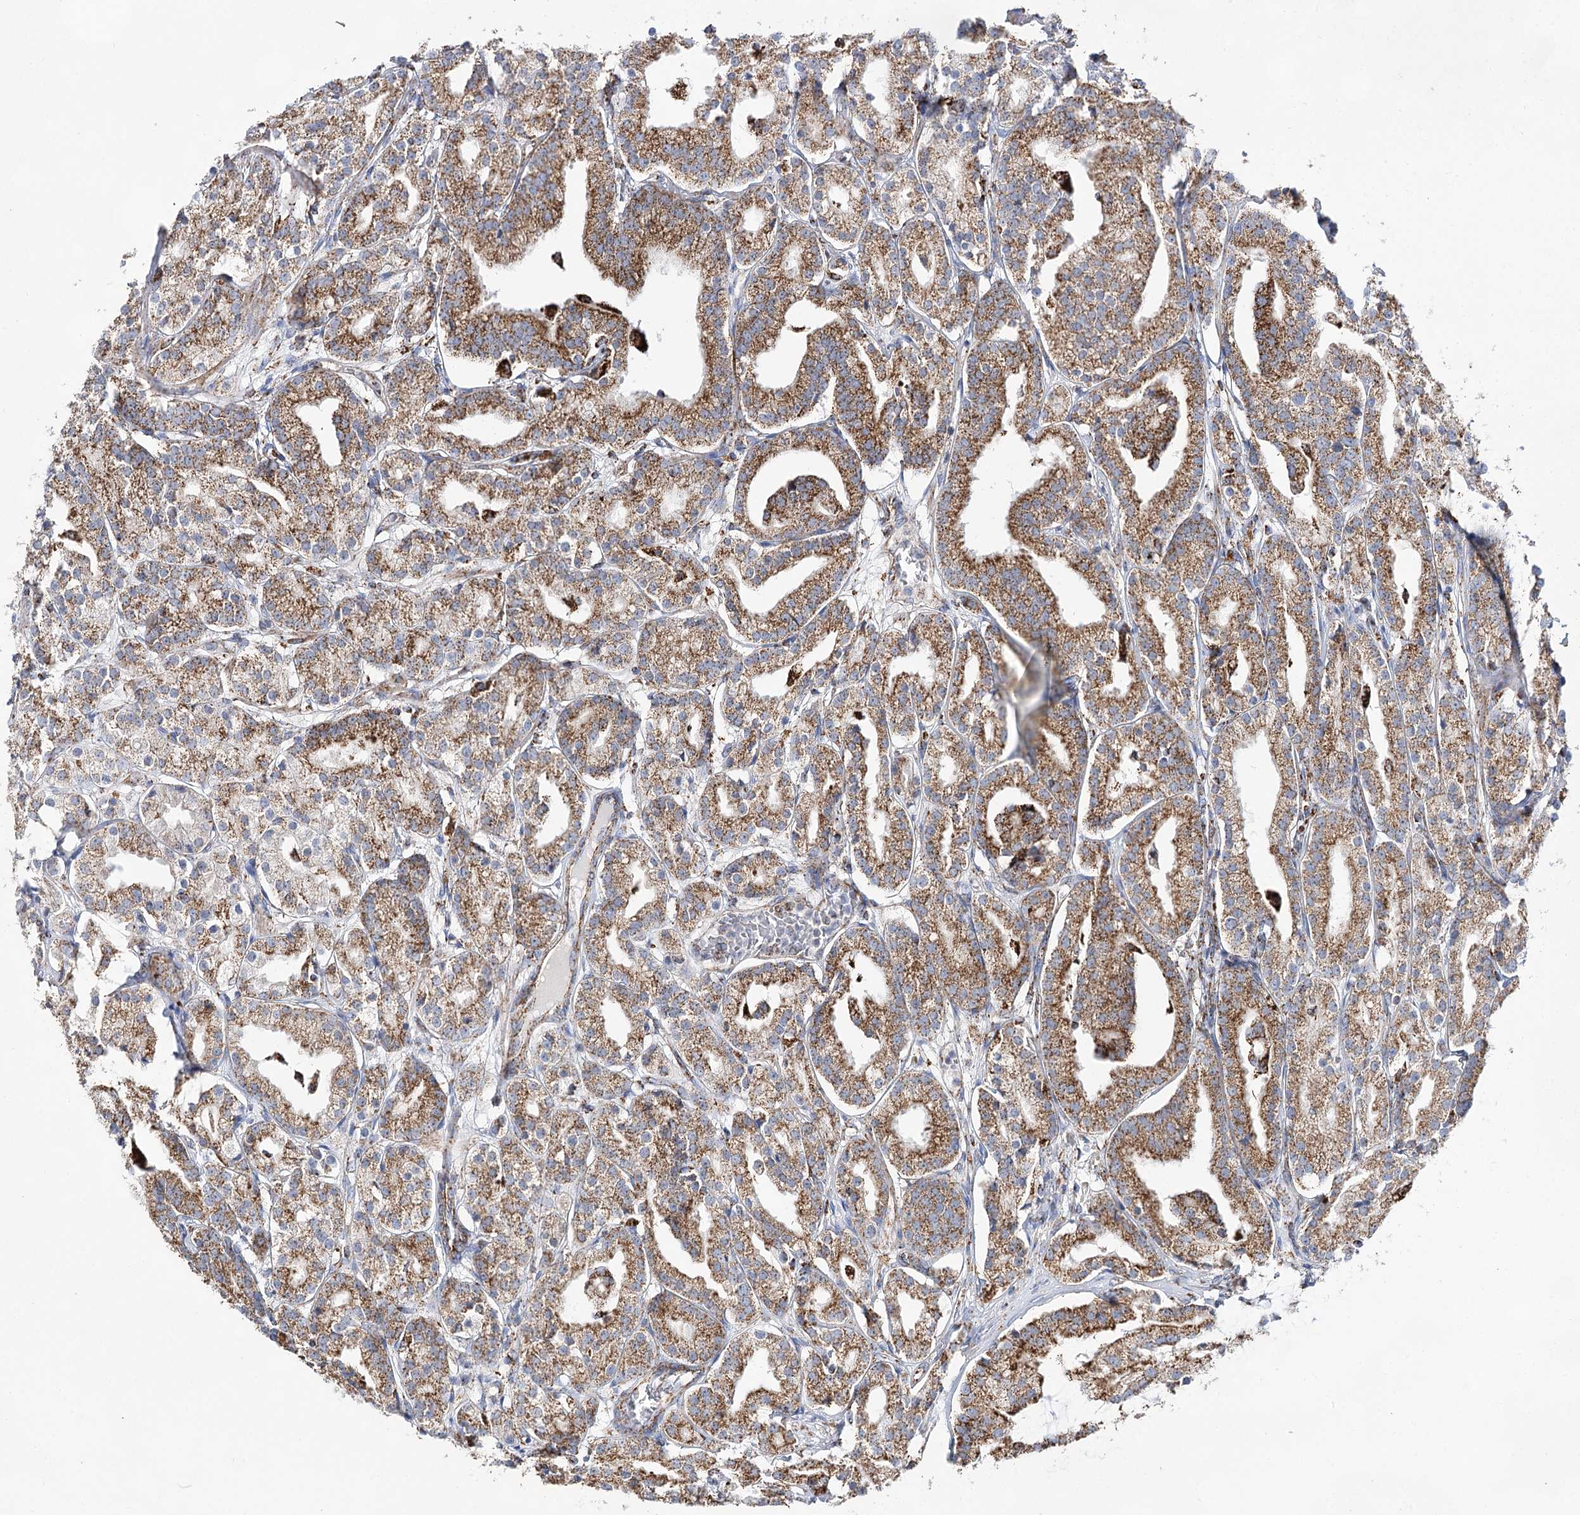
{"staining": {"intensity": "moderate", "quantity": ">75%", "location": "cytoplasmic/membranous"}, "tissue": "prostate cancer", "cell_type": "Tumor cells", "image_type": "cancer", "snomed": [{"axis": "morphology", "description": "Adenocarcinoma, High grade"}, {"axis": "topography", "description": "Prostate"}], "caption": "Immunohistochemistry (IHC) of human prostate cancer (high-grade adenocarcinoma) displays medium levels of moderate cytoplasmic/membranous positivity in about >75% of tumor cells.", "gene": "NADK2", "patient": {"sex": "male", "age": 69}}